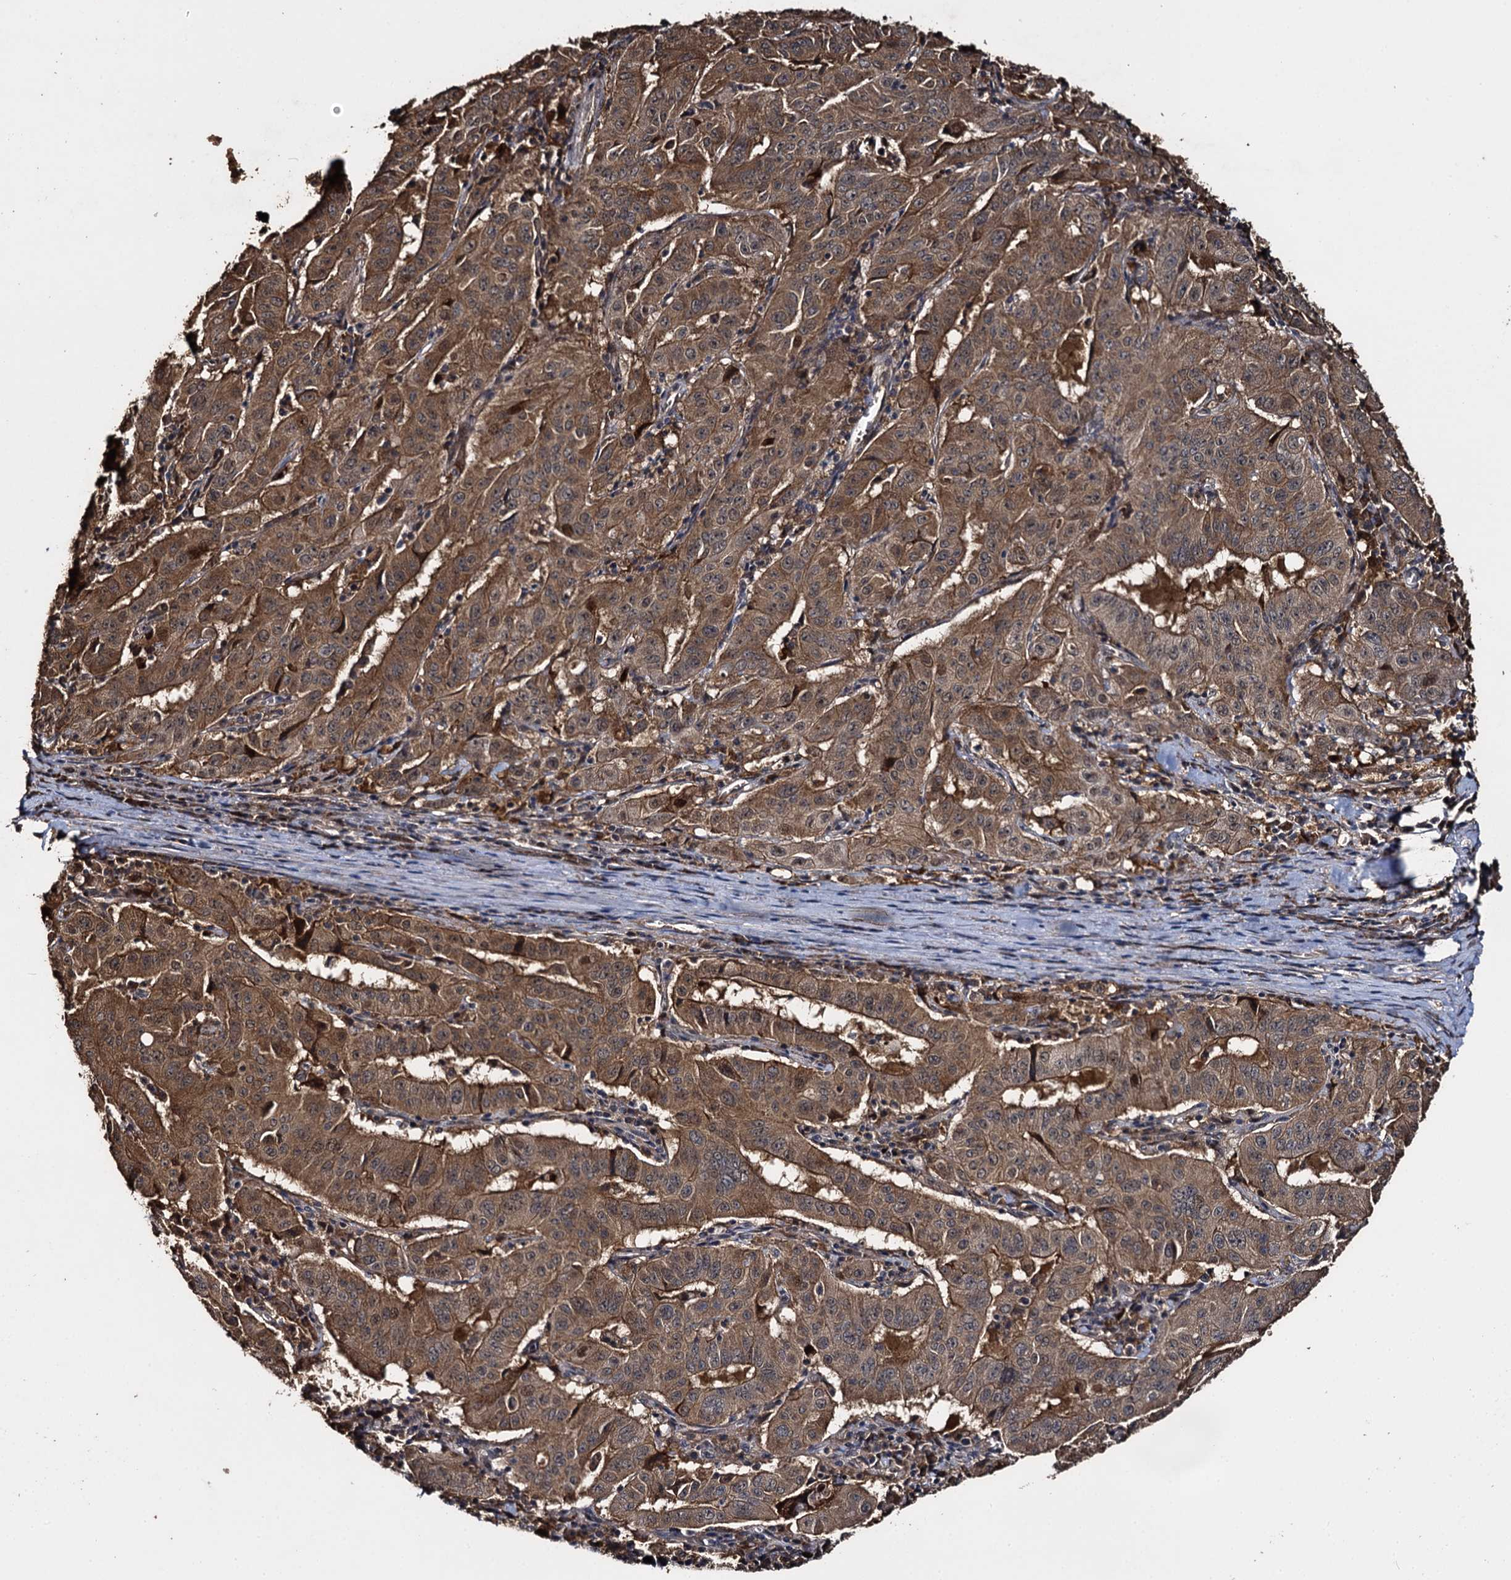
{"staining": {"intensity": "moderate", "quantity": ">75%", "location": "cytoplasmic/membranous"}, "tissue": "pancreatic cancer", "cell_type": "Tumor cells", "image_type": "cancer", "snomed": [{"axis": "morphology", "description": "Adenocarcinoma, NOS"}, {"axis": "topography", "description": "Pancreas"}], "caption": "Protein staining of pancreatic cancer (adenocarcinoma) tissue exhibits moderate cytoplasmic/membranous expression in about >75% of tumor cells.", "gene": "SLC46A3", "patient": {"sex": "male", "age": 63}}